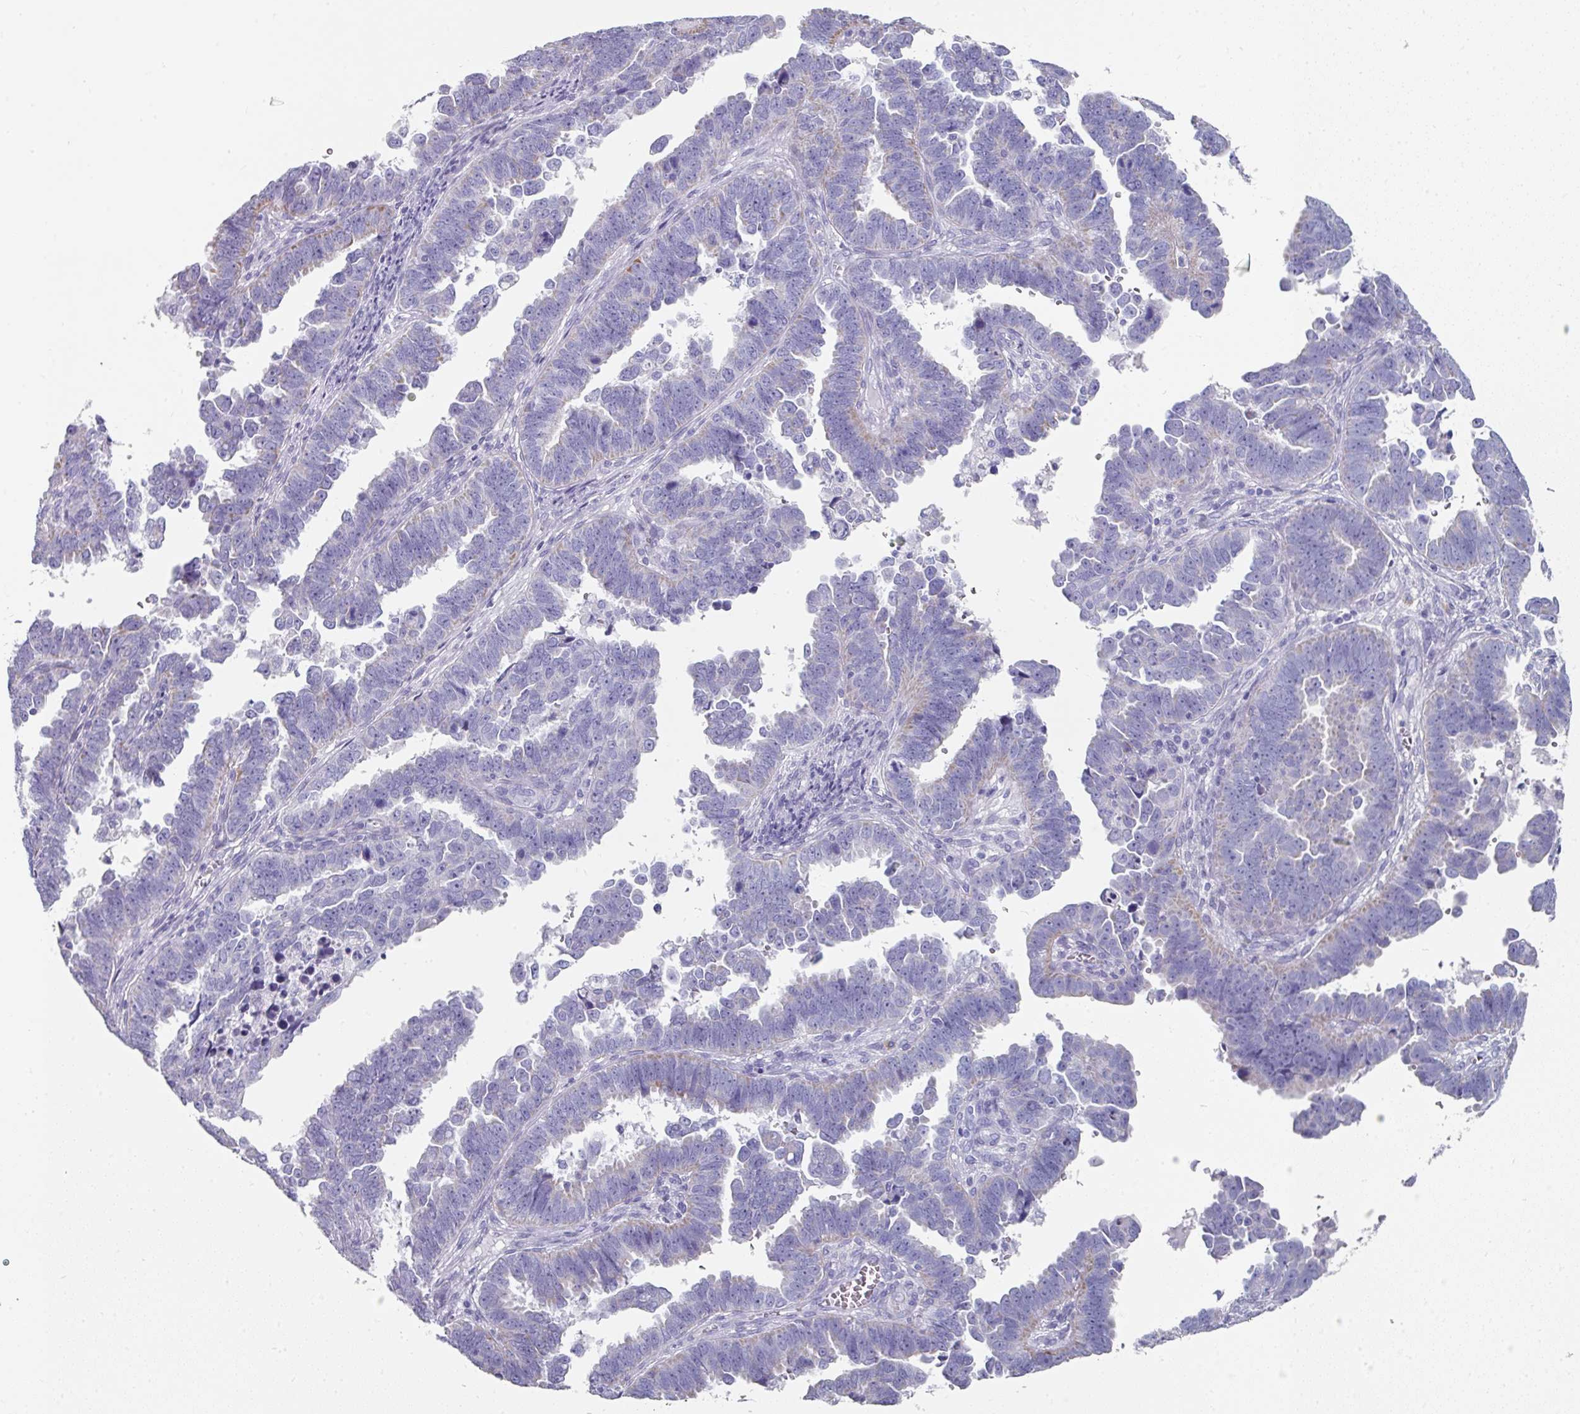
{"staining": {"intensity": "negative", "quantity": "none", "location": "none"}, "tissue": "endometrial cancer", "cell_type": "Tumor cells", "image_type": "cancer", "snomed": [{"axis": "morphology", "description": "Adenocarcinoma, NOS"}, {"axis": "topography", "description": "Endometrium"}], "caption": "A high-resolution histopathology image shows immunohistochemistry (IHC) staining of endometrial cancer (adenocarcinoma), which shows no significant staining in tumor cells.", "gene": "SETBP1", "patient": {"sex": "female", "age": 75}}